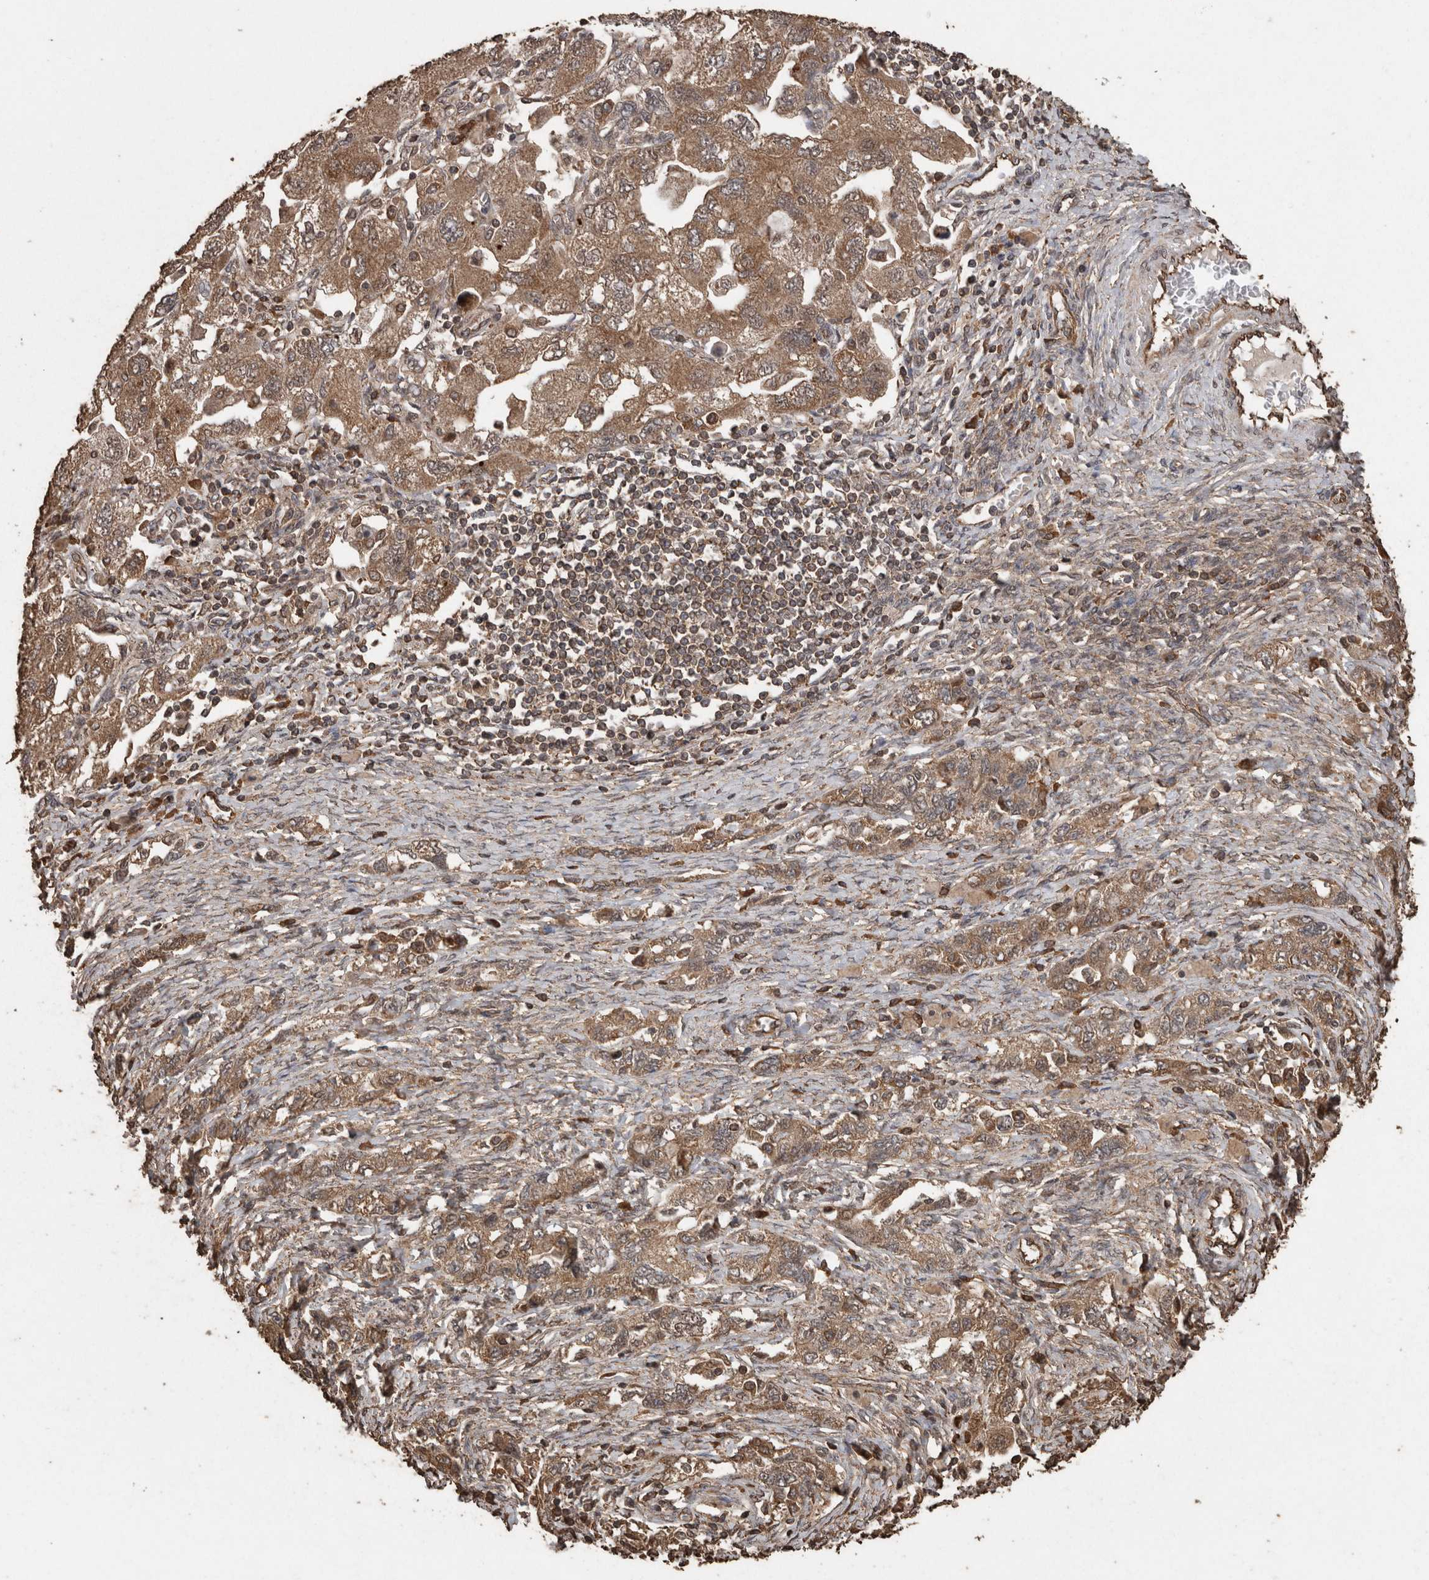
{"staining": {"intensity": "moderate", "quantity": ">75%", "location": "cytoplasmic/membranous"}, "tissue": "ovarian cancer", "cell_type": "Tumor cells", "image_type": "cancer", "snomed": [{"axis": "morphology", "description": "Carcinoma, NOS"}, {"axis": "morphology", "description": "Cystadenocarcinoma, serous, NOS"}, {"axis": "topography", "description": "Ovary"}], "caption": "A medium amount of moderate cytoplasmic/membranous positivity is present in about >75% of tumor cells in ovarian carcinoma tissue.", "gene": "PINK1", "patient": {"sex": "female", "age": 69}}